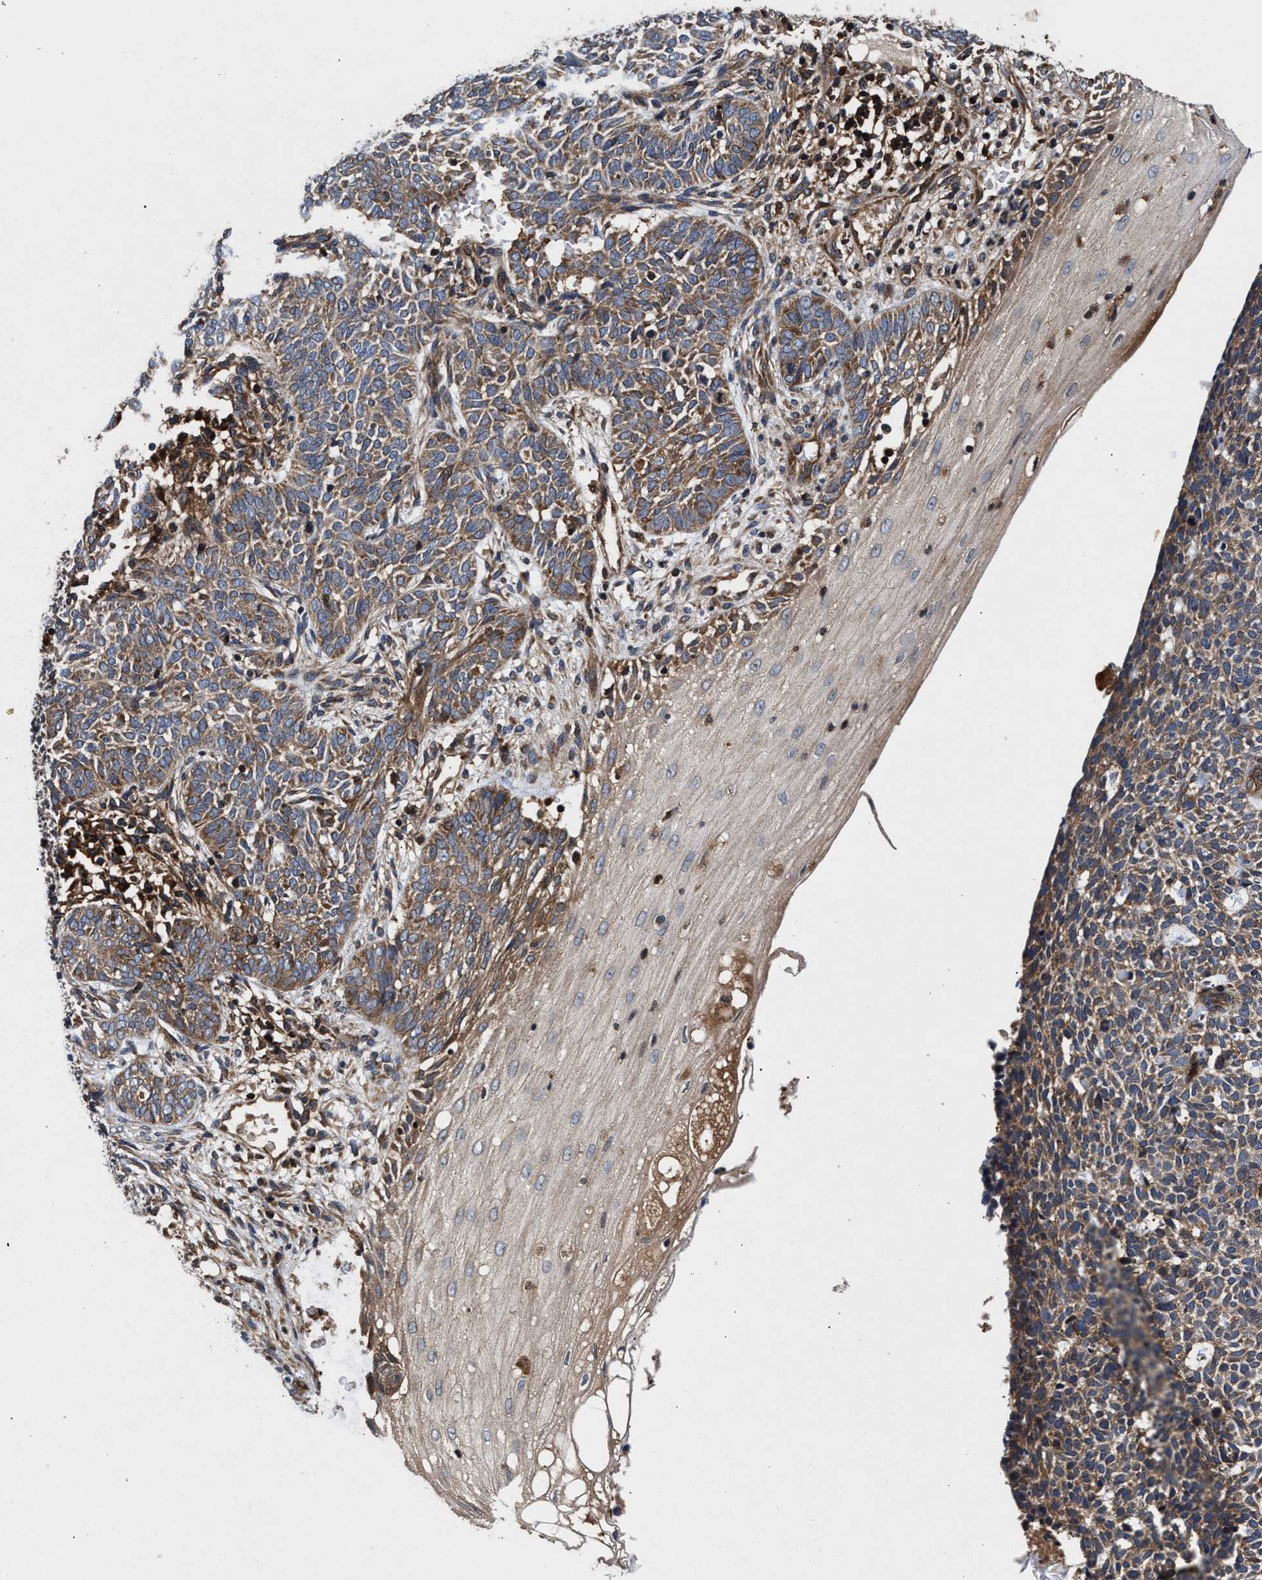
{"staining": {"intensity": "moderate", "quantity": "25%-75%", "location": "cytoplasmic/membranous"}, "tissue": "skin cancer", "cell_type": "Tumor cells", "image_type": "cancer", "snomed": [{"axis": "morphology", "description": "Basal cell carcinoma"}, {"axis": "topography", "description": "Skin"}], "caption": "High-magnification brightfield microscopy of basal cell carcinoma (skin) stained with DAB (3,3'-diaminobenzidine) (brown) and counterstained with hematoxylin (blue). tumor cells exhibit moderate cytoplasmic/membranous staining is present in about25%-75% of cells. The protein is stained brown, and the nuclei are stained in blue (DAB IHC with brightfield microscopy, high magnification).", "gene": "NFKB2", "patient": {"sex": "male", "age": 87}}